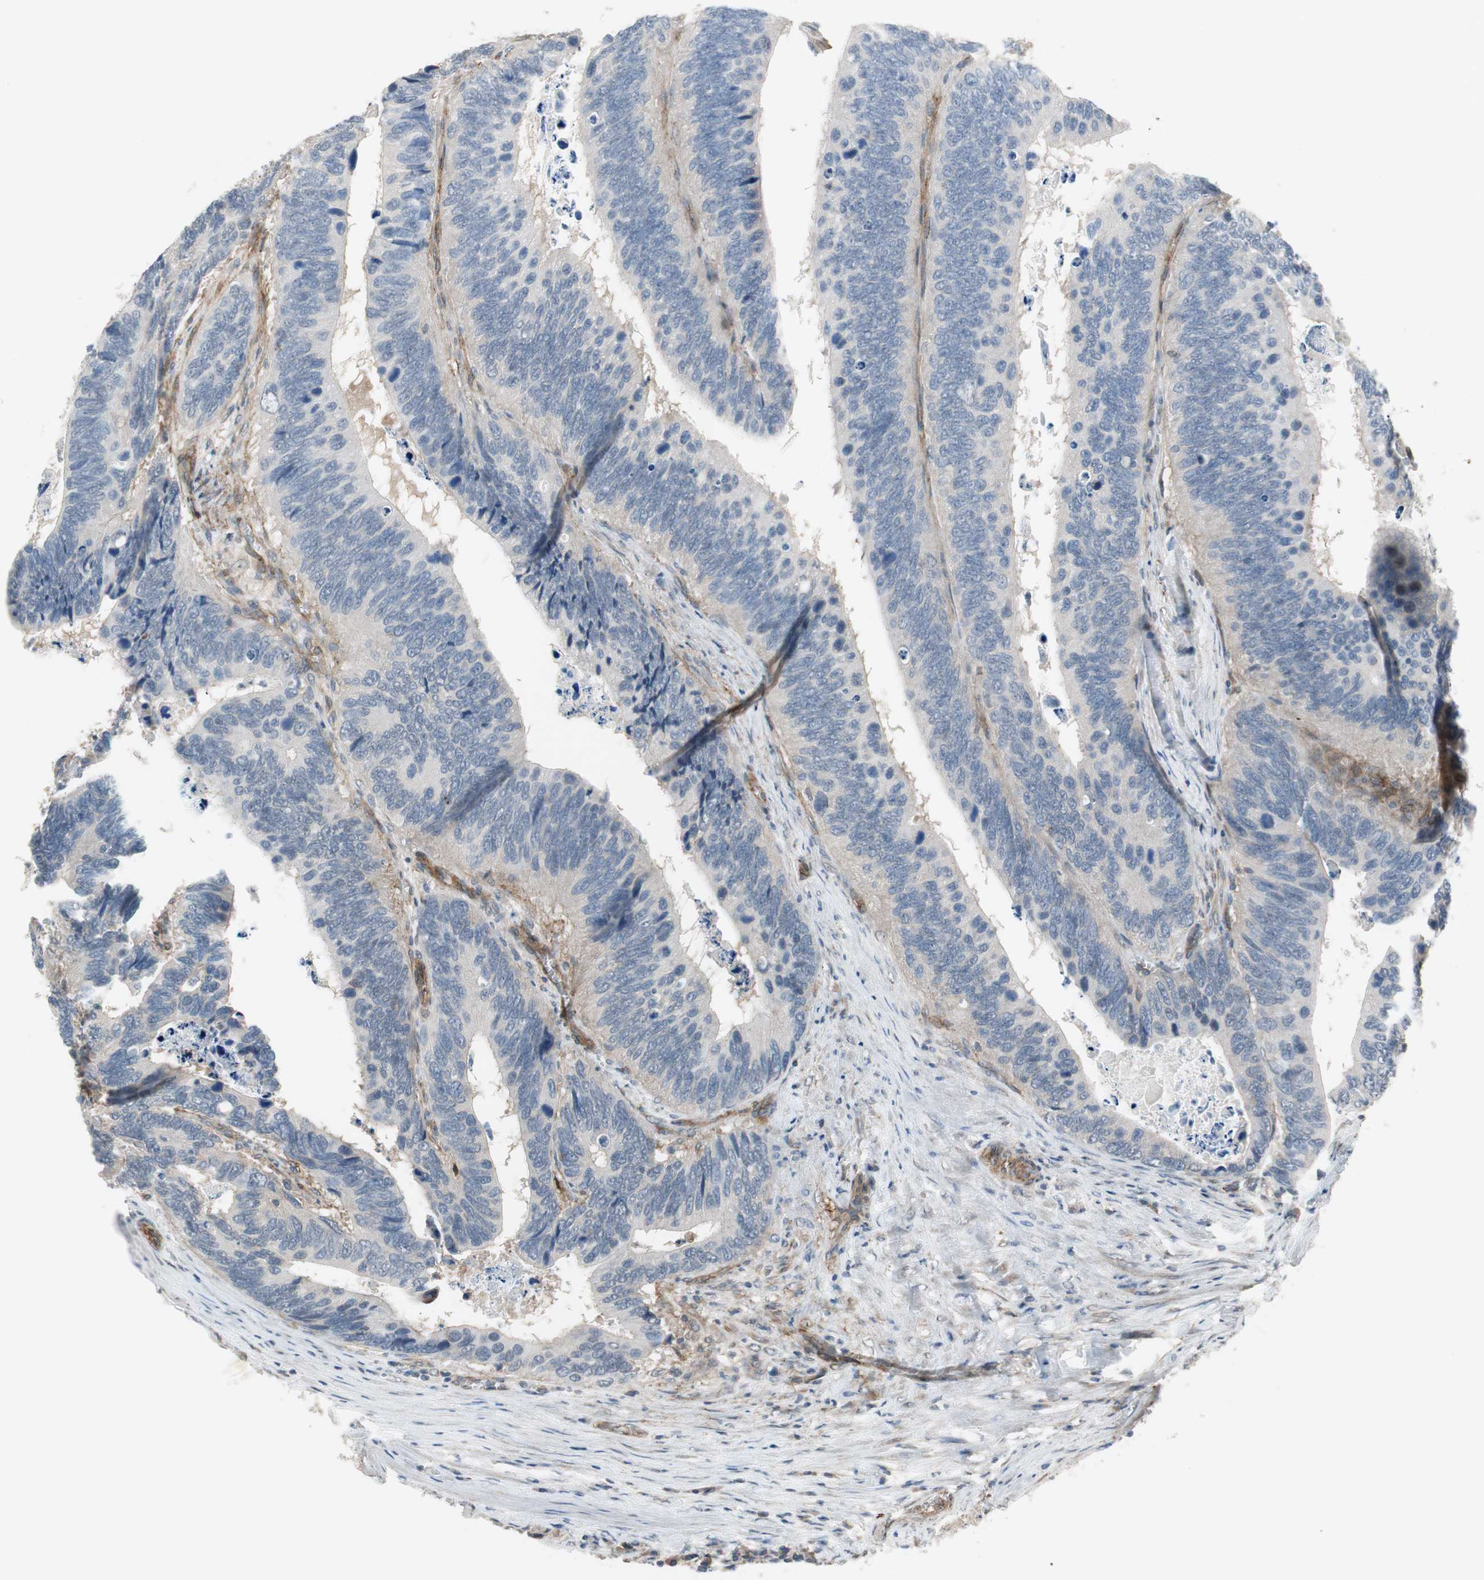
{"staining": {"intensity": "negative", "quantity": "none", "location": "none"}, "tissue": "colorectal cancer", "cell_type": "Tumor cells", "image_type": "cancer", "snomed": [{"axis": "morphology", "description": "Adenocarcinoma, NOS"}, {"axis": "topography", "description": "Colon"}], "caption": "High power microscopy image of an immunohistochemistry histopathology image of colorectal cancer, revealing no significant positivity in tumor cells.", "gene": "GRHL1", "patient": {"sex": "male", "age": 72}}